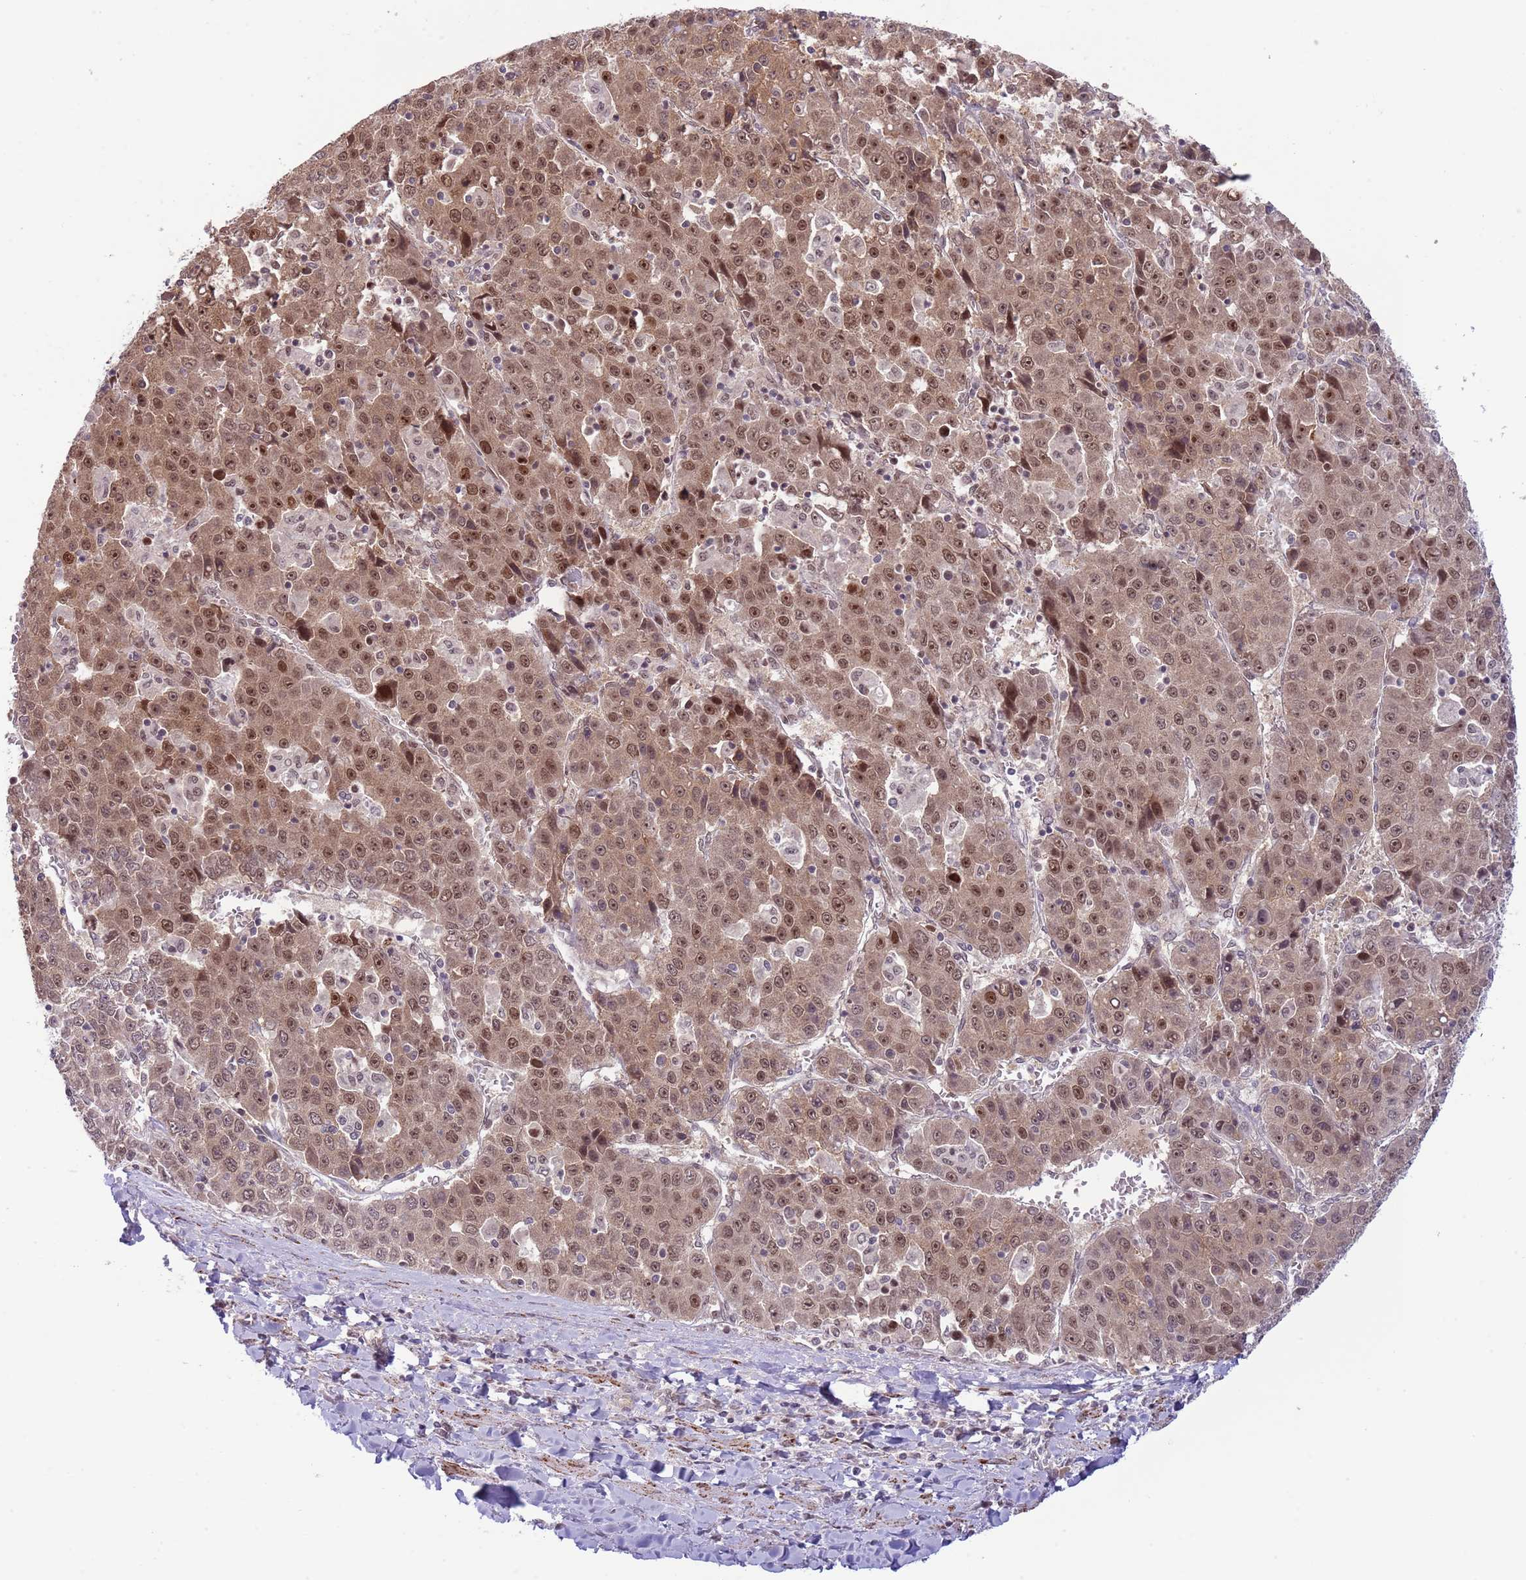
{"staining": {"intensity": "moderate", "quantity": ">75%", "location": "cytoplasmic/membranous,nuclear"}, "tissue": "liver cancer", "cell_type": "Tumor cells", "image_type": "cancer", "snomed": [{"axis": "morphology", "description": "Carcinoma, Hepatocellular, NOS"}, {"axis": "topography", "description": "Liver"}], "caption": "The immunohistochemical stain shows moderate cytoplasmic/membranous and nuclear positivity in tumor cells of hepatocellular carcinoma (liver) tissue.", "gene": "CHD1", "patient": {"sex": "female", "age": 53}}